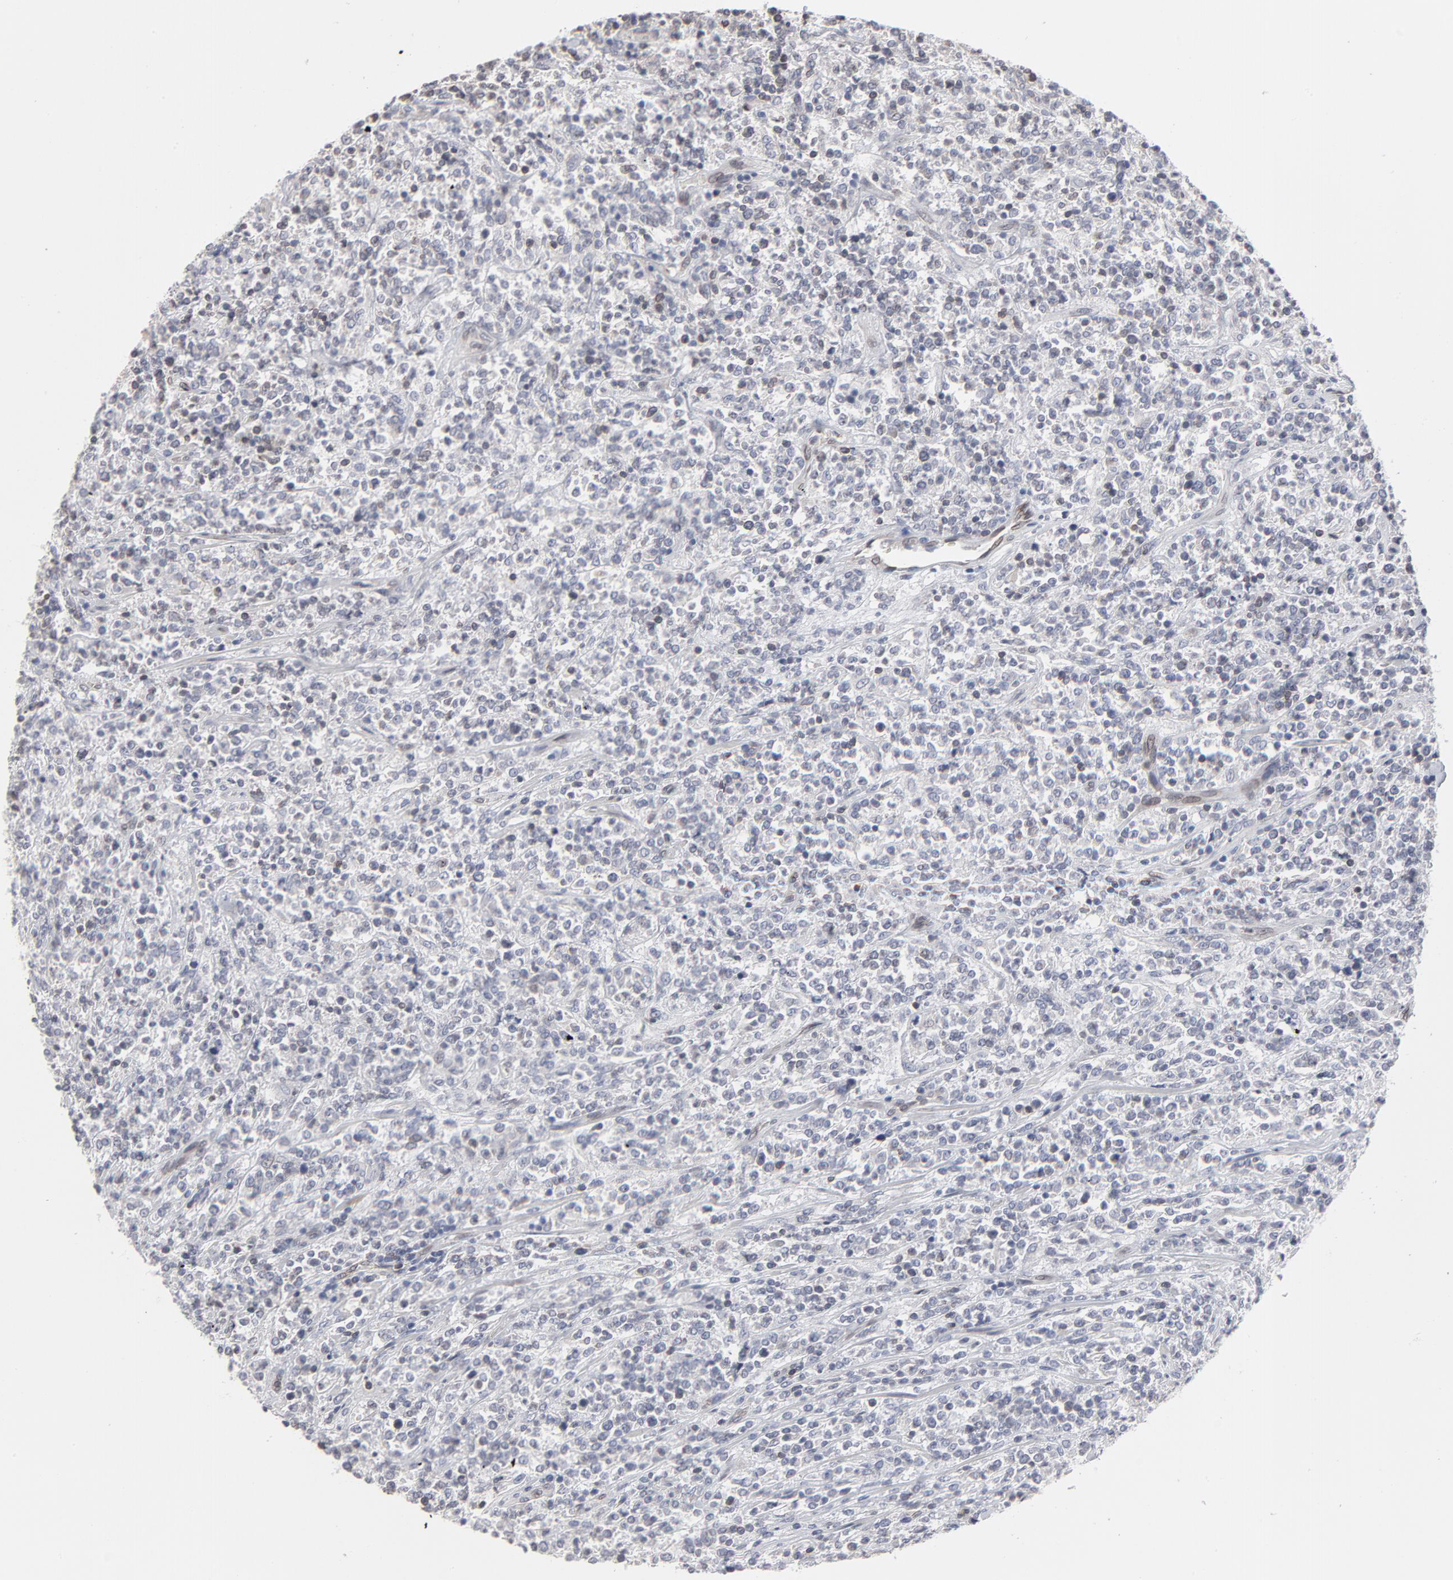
{"staining": {"intensity": "weak", "quantity": "<25%", "location": "cytoplasmic/membranous,nuclear"}, "tissue": "lymphoma", "cell_type": "Tumor cells", "image_type": "cancer", "snomed": [{"axis": "morphology", "description": "Malignant lymphoma, non-Hodgkin's type, High grade"}, {"axis": "topography", "description": "Soft tissue"}], "caption": "Protein analysis of lymphoma displays no significant expression in tumor cells.", "gene": "SYNE2", "patient": {"sex": "male", "age": 18}}